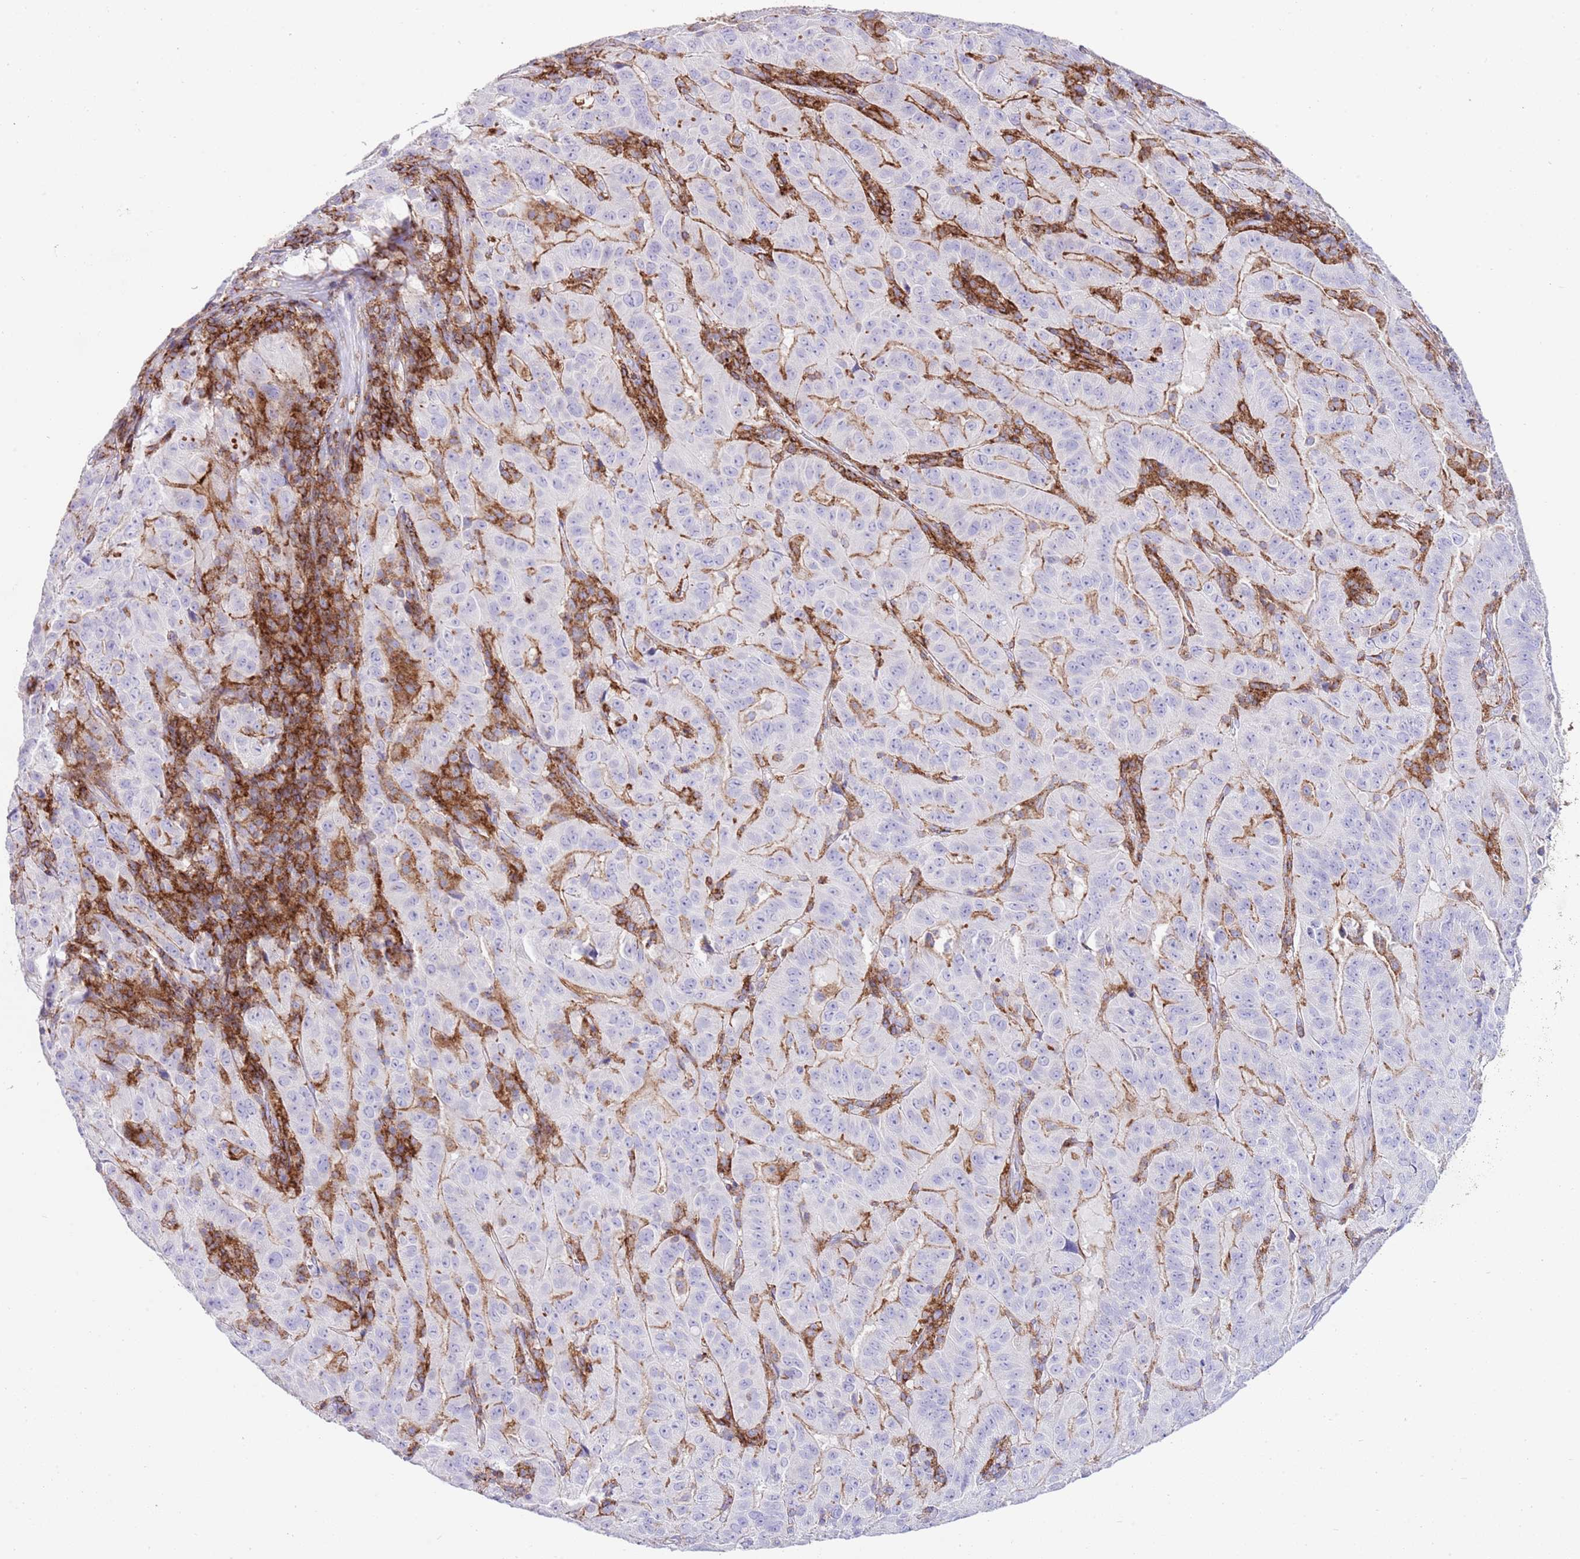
{"staining": {"intensity": "negative", "quantity": "none", "location": "none"}, "tissue": "pancreatic cancer", "cell_type": "Tumor cells", "image_type": "cancer", "snomed": [{"axis": "morphology", "description": "Adenocarcinoma, NOS"}, {"axis": "topography", "description": "Pancreas"}], "caption": "Pancreatic cancer stained for a protein using immunohistochemistry reveals no staining tumor cells.", "gene": "ALDH3A1", "patient": {"sex": "male", "age": 63}}